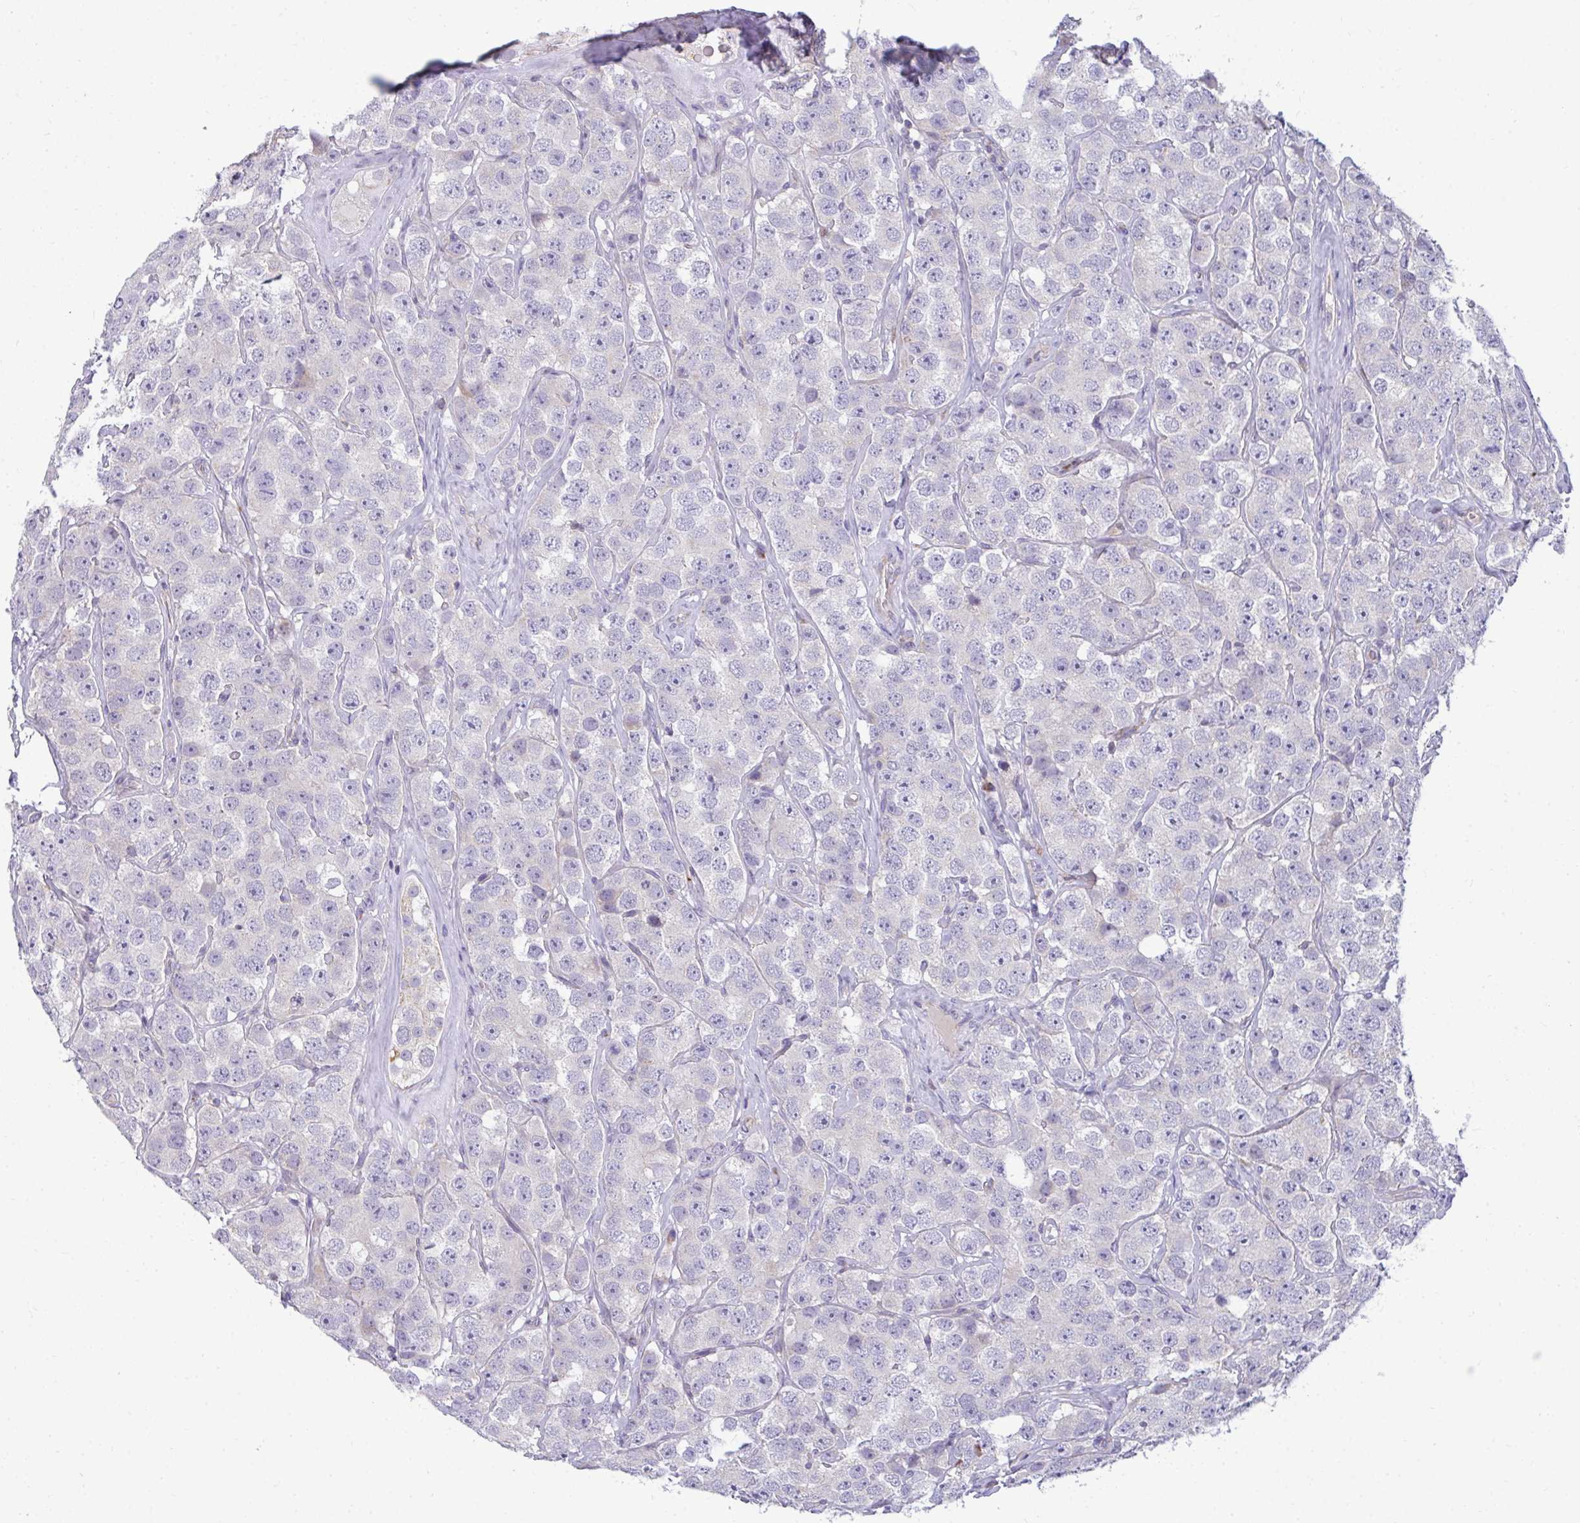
{"staining": {"intensity": "negative", "quantity": "none", "location": "none"}, "tissue": "testis cancer", "cell_type": "Tumor cells", "image_type": "cancer", "snomed": [{"axis": "morphology", "description": "Seminoma, NOS"}, {"axis": "topography", "description": "Testis"}], "caption": "Immunohistochemical staining of seminoma (testis) reveals no significant positivity in tumor cells.", "gene": "SRRM4", "patient": {"sex": "male", "age": 28}}